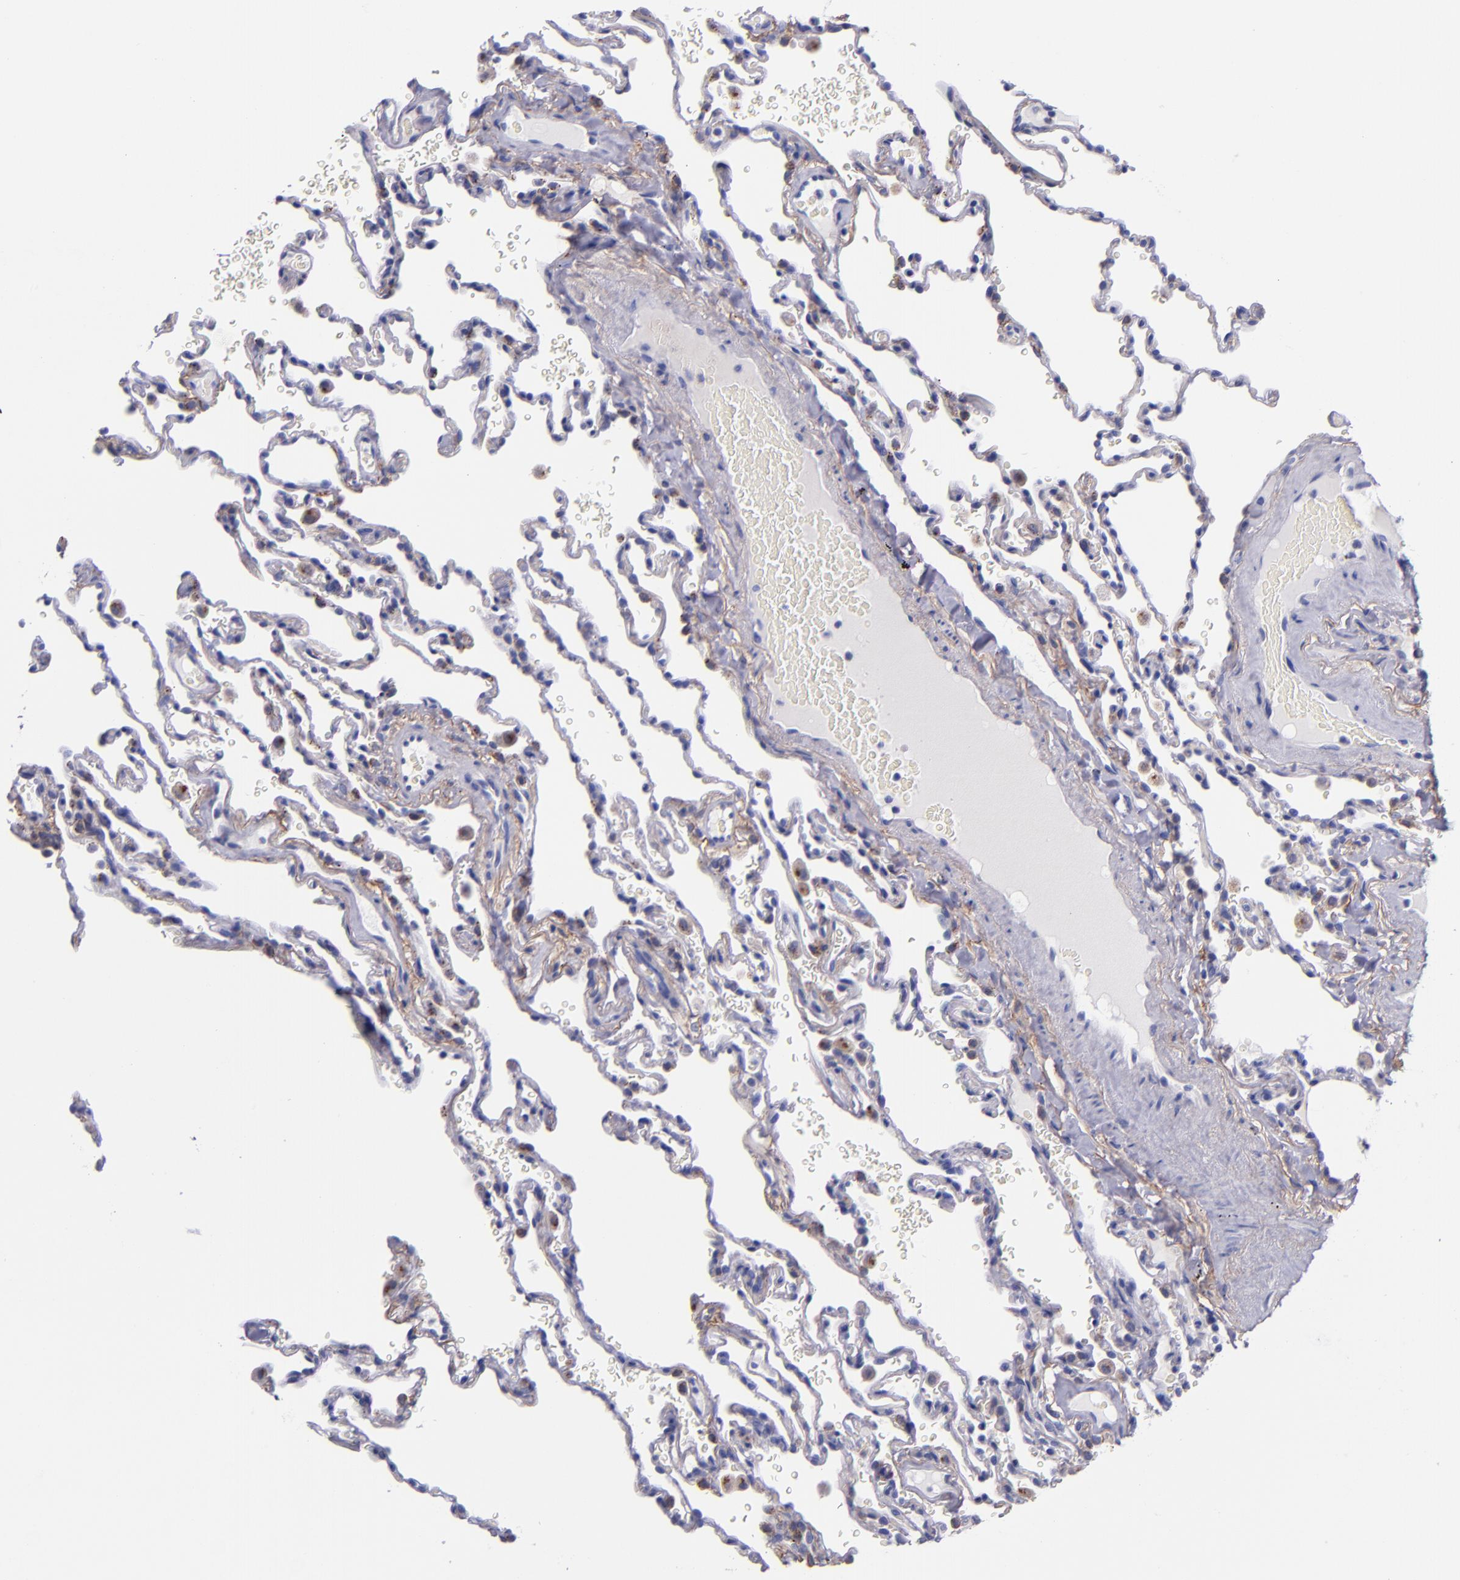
{"staining": {"intensity": "moderate", "quantity": "25%-75%", "location": "cytoplasmic/membranous"}, "tissue": "lung", "cell_type": "Alveolar cells", "image_type": "normal", "snomed": [{"axis": "morphology", "description": "Normal tissue, NOS"}, {"axis": "topography", "description": "Lung"}], "caption": "A high-resolution micrograph shows immunohistochemistry (IHC) staining of benign lung, which displays moderate cytoplasmic/membranous expression in approximately 25%-75% of alveolar cells.", "gene": "IVL", "patient": {"sex": "male", "age": 59}}